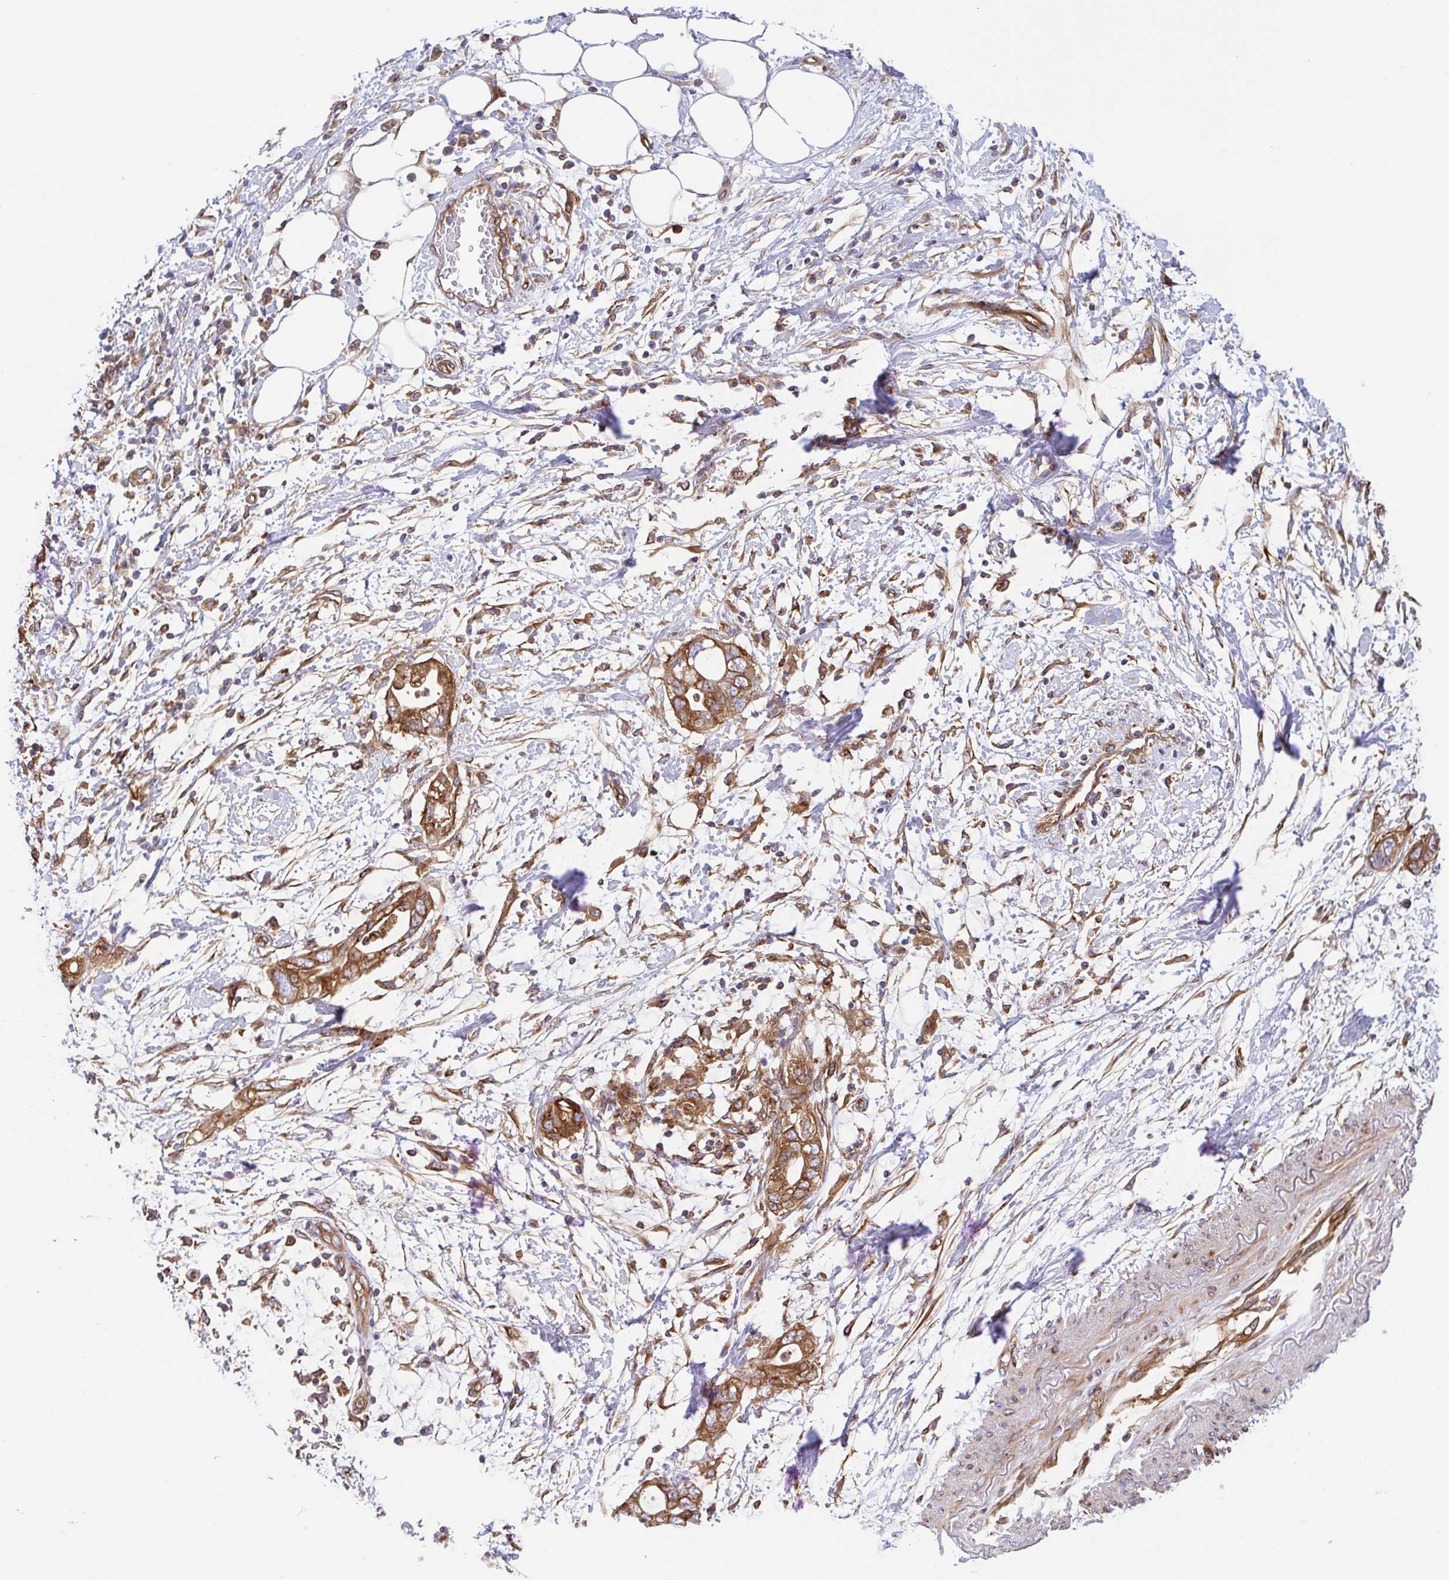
{"staining": {"intensity": "moderate", "quantity": ">75%", "location": "cytoplasmic/membranous"}, "tissue": "pancreatic cancer", "cell_type": "Tumor cells", "image_type": "cancer", "snomed": [{"axis": "morphology", "description": "Adenocarcinoma, NOS"}, {"axis": "topography", "description": "Pancreas"}], "caption": "Immunohistochemical staining of pancreatic cancer (adenocarcinoma) displays medium levels of moderate cytoplasmic/membranous protein positivity in about >75% of tumor cells.", "gene": "KIF5B", "patient": {"sex": "female", "age": 72}}